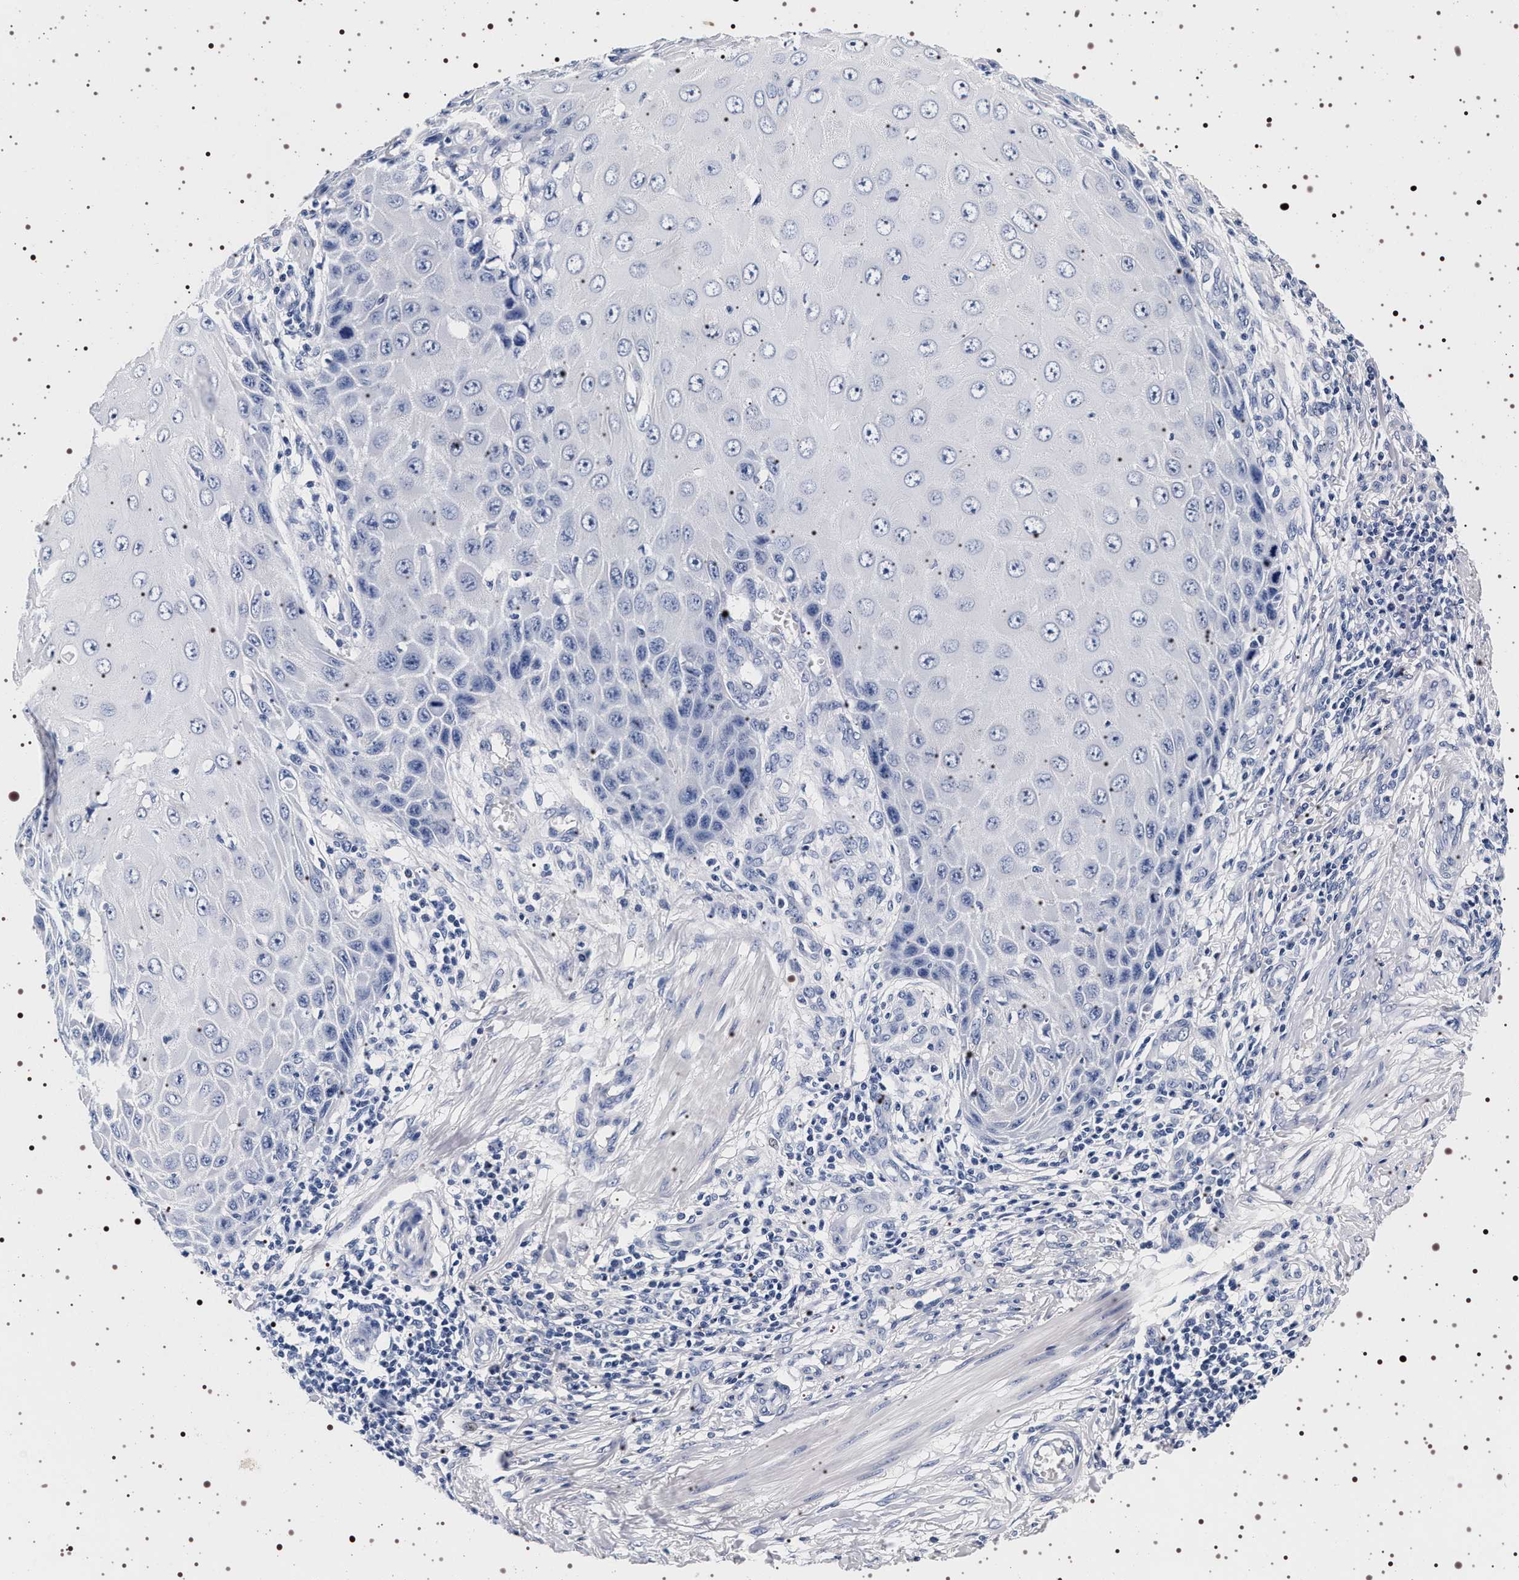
{"staining": {"intensity": "negative", "quantity": "none", "location": "none"}, "tissue": "skin cancer", "cell_type": "Tumor cells", "image_type": "cancer", "snomed": [{"axis": "morphology", "description": "Squamous cell carcinoma, NOS"}, {"axis": "topography", "description": "Skin"}], "caption": "IHC of human squamous cell carcinoma (skin) demonstrates no positivity in tumor cells. (DAB immunohistochemistry with hematoxylin counter stain).", "gene": "SYN1", "patient": {"sex": "female", "age": 73}}